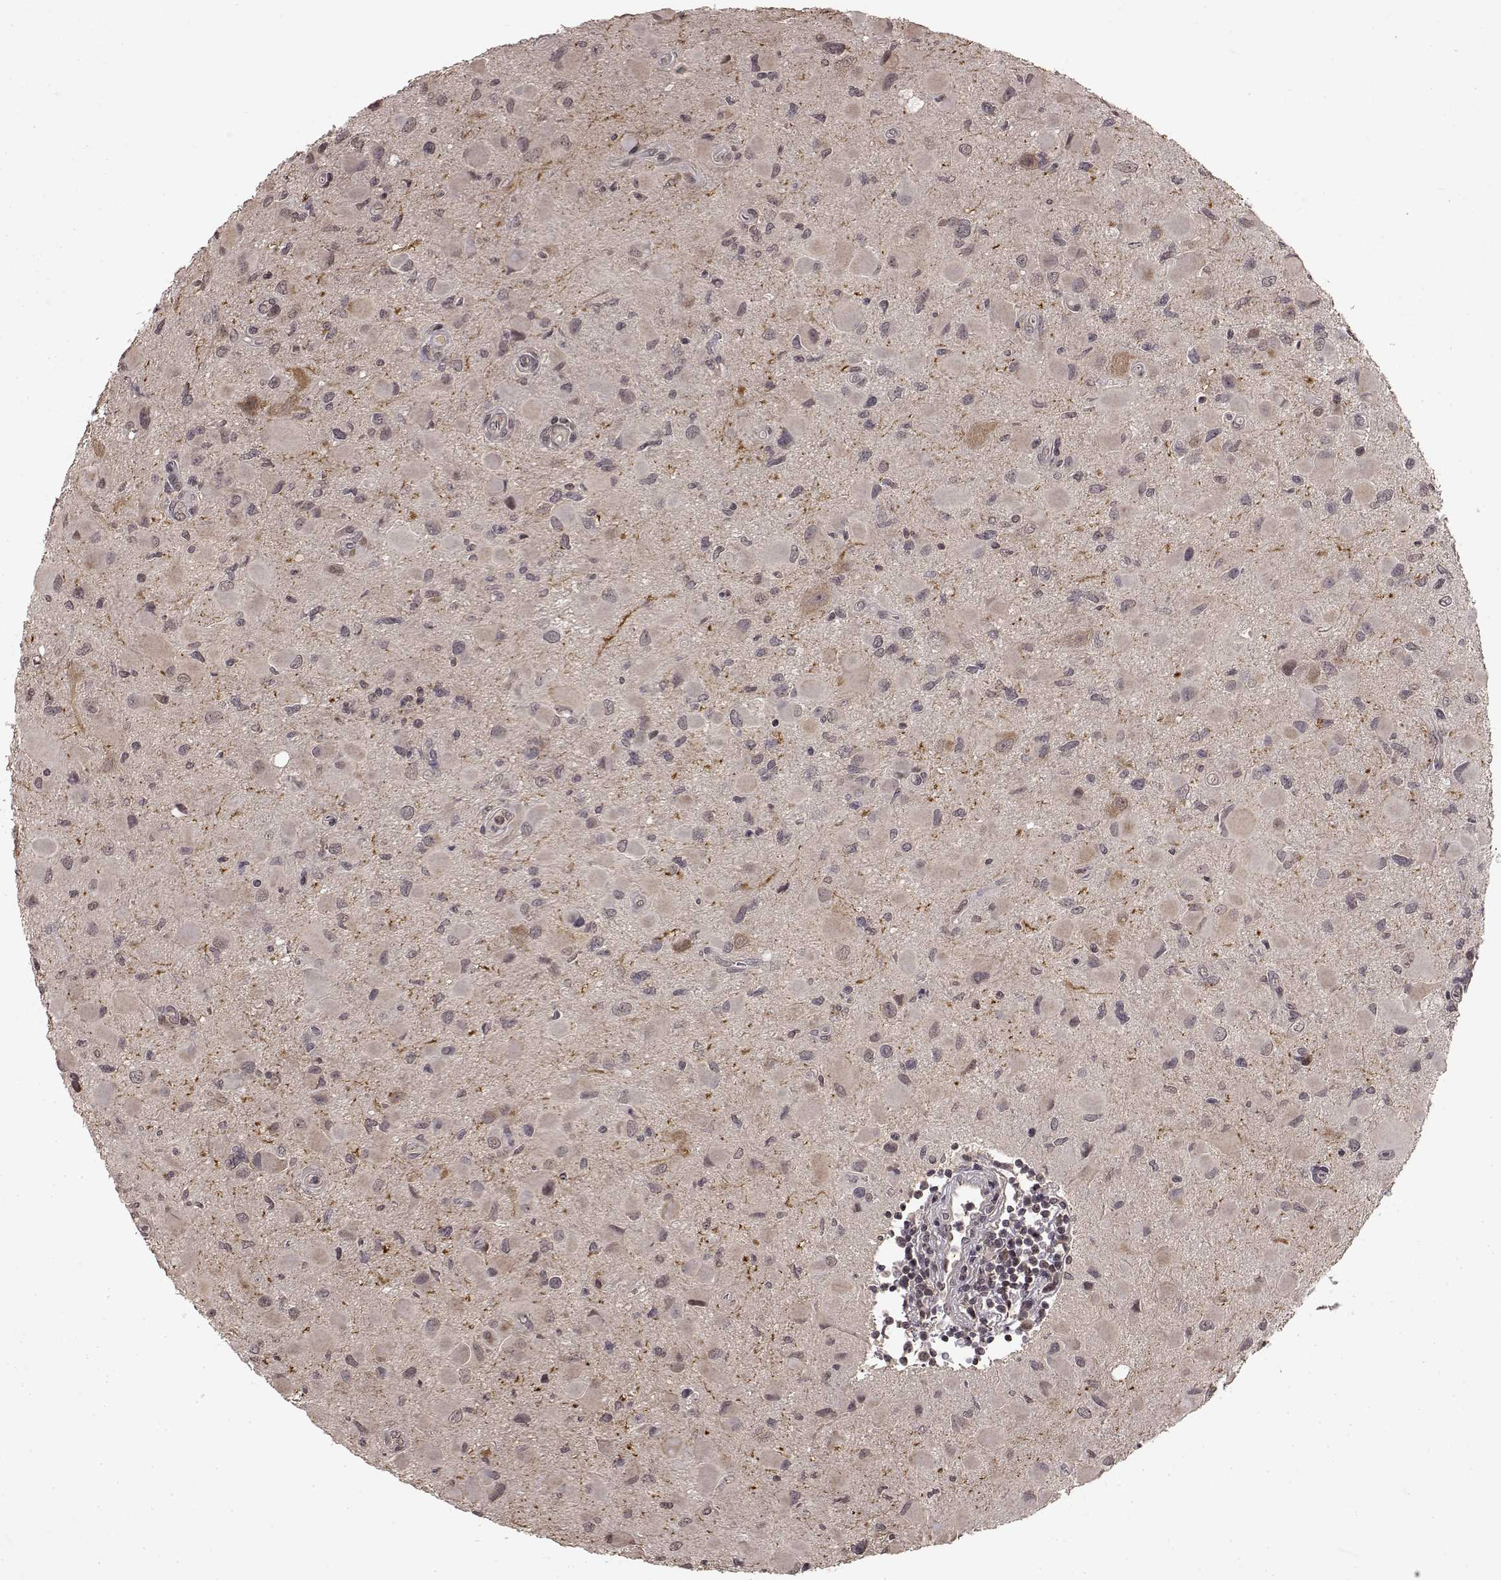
{"staining": {"intensity": "negative", "quantity": "none", "location": "none"}, "tissue": "glioma", "cell_type": "Tumor cells", "image_type": "cancer", "snomed": [{"axis": "morphology", "description": "Glioma, malignant, Low grade"}, {"axis": "topography", "description": "Brain"}], "caption": "This image is of malignant glioma (low-grade) stained with immunohistochemistry (IHC) to label a protein in brown with the nuclei are counter-stained blue. There is no staining in tumor cells.", "gene": "NTRK2", "patient": {"sex": "female", "age": 32}}